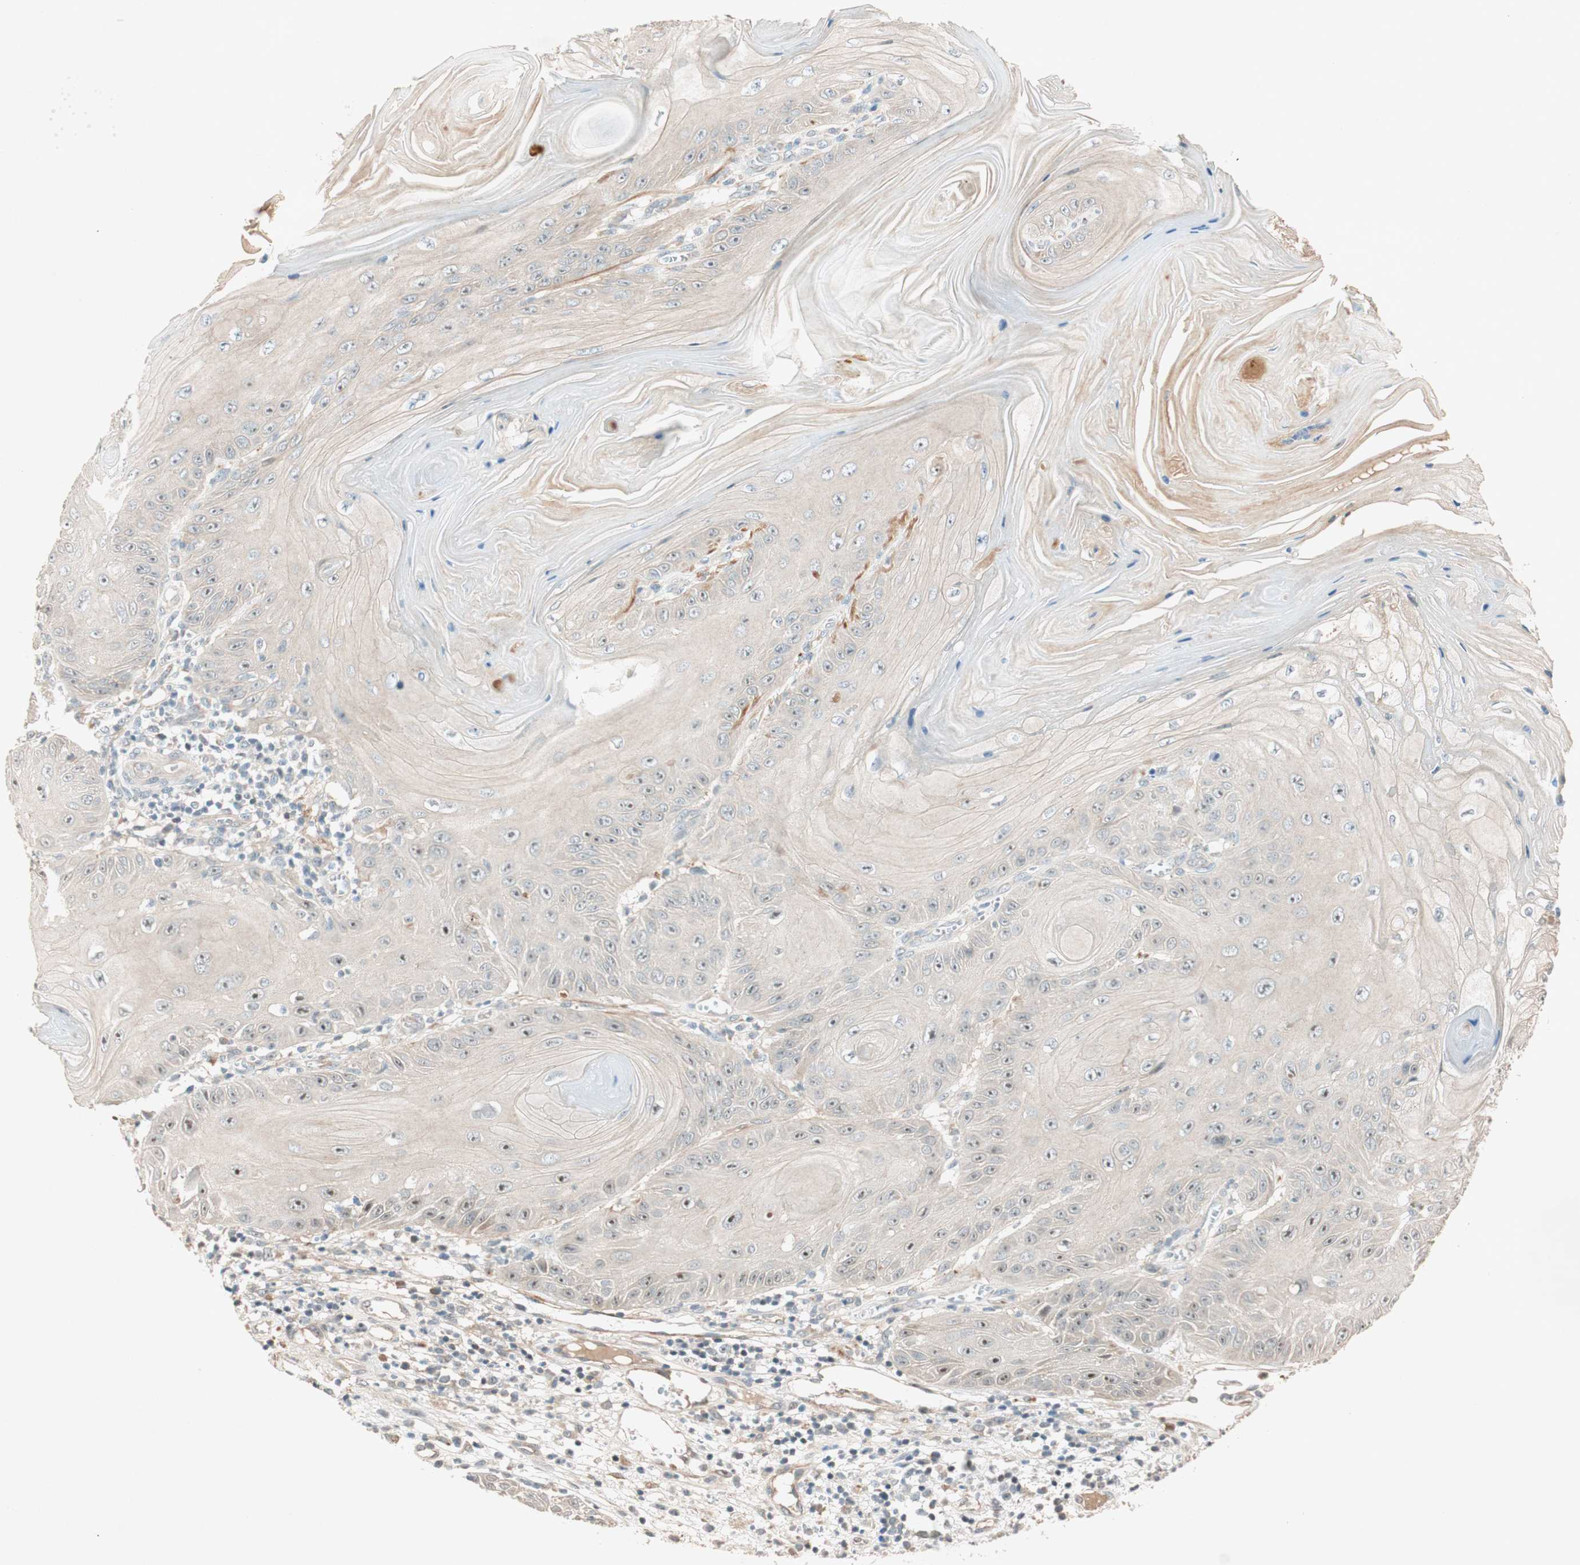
{"staining": {"intensity": "moderate", "quantity": "<25%", "location": "nuclear"}, "tissue": "skin cancer", "cell_type": "Tumor cells", "image_type": "cancer", "snomed": [{"axis": "morphology", "description": "Squamous cell carcinoma, NOS"}, {"axis": "topography", "description": "Skin"}], "caption": "Immunohistochemistry staining of skin squamous cell carcinoma, which demonstrates low levels of moderate nuclear positivity in approximately <25% of tumor cells indicating moderate nuclear protein positivity. The staining was performed using DAB (3,3'-diaminobenzidine) (brown) for protein detection and nuclei were counterstained in hematoxylin (blue).", "gene": "EPHA6", "patient": {"sex": "female", "age": 78}}